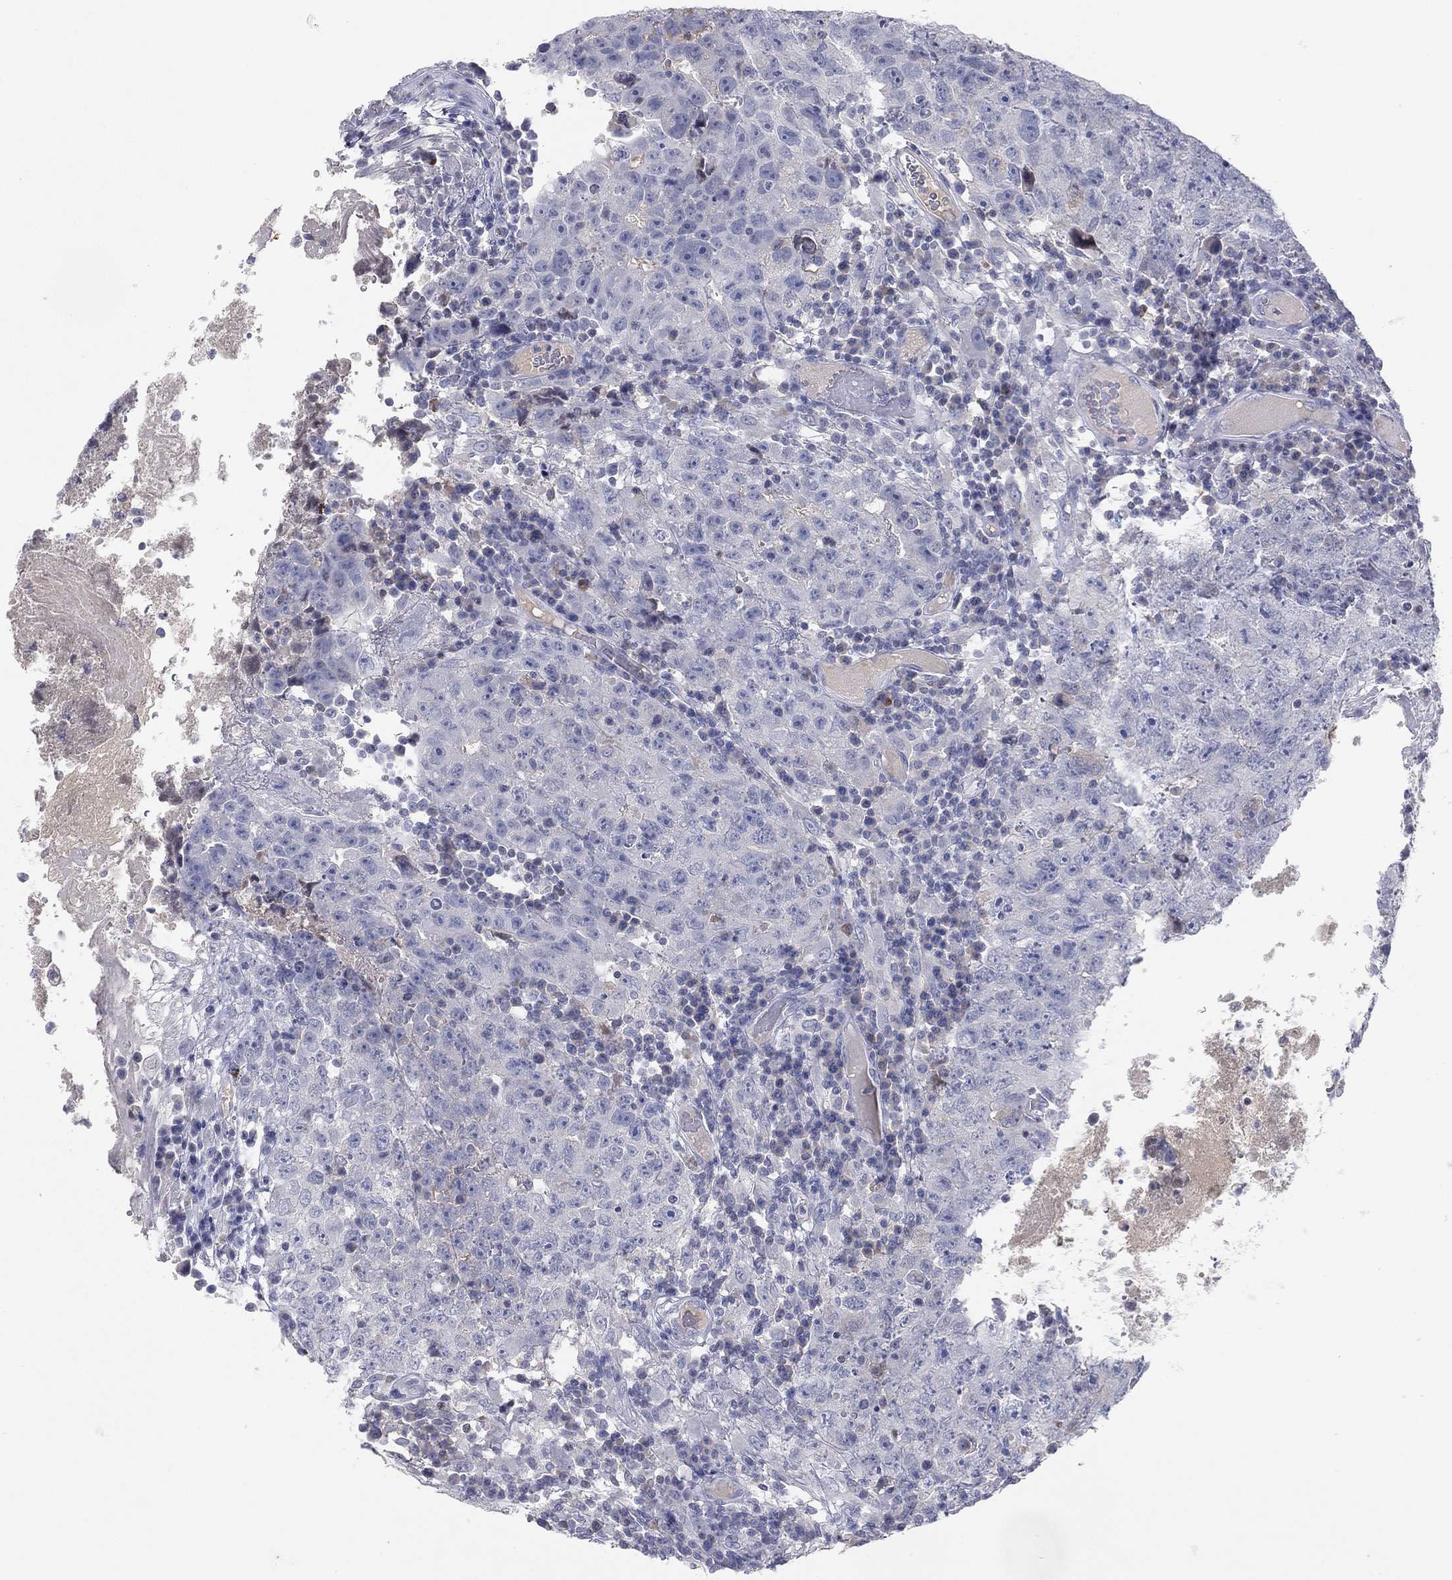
{"staining": {"intensity": "negative", "quantity": "none", "location": "none"}, "tissue": "testis cancer", "cell_type": "Tumor cells", "image_type": "cancer", "snomed": [{"axis": "morphology", "description": "Necrosis, NOS"}, {"axis": "morphology", "description": "Carcinoma, Embryonal, NOS"}, {"axis": "topography", "description": "Testis"}], "caption": "IHC image of neoplastic tissue: human testis embryonal carcinoma stained with DAB shows no significant protein expression in tumor cells.", "gene": "CPT1B", "patient": {"sex": "male", "age": 19}}